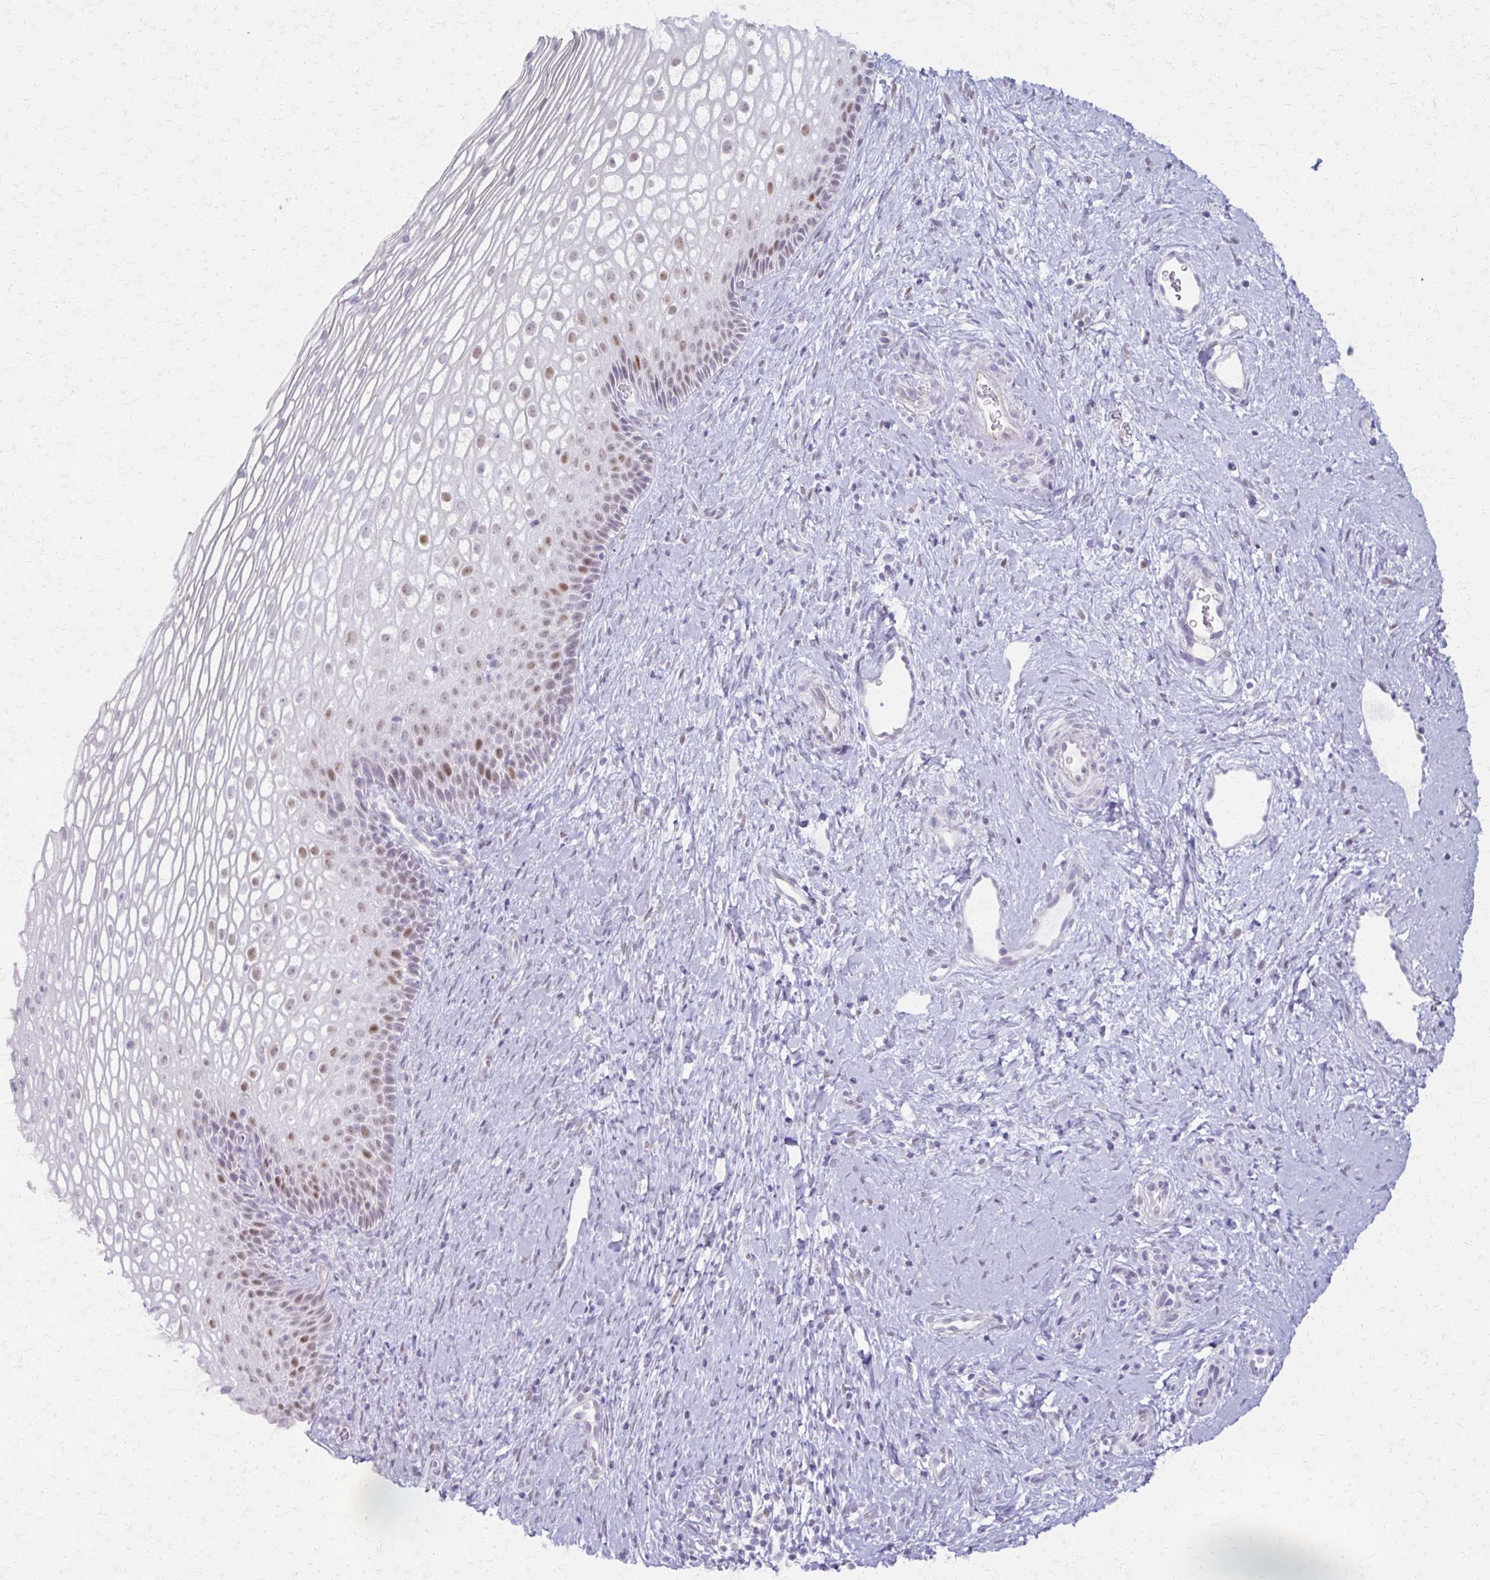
{"staining": {"intensity": "moderate", "quantity": "<25%", "location": "nuclear"}, "tissue": "cervix", "cell_type": "Squamous epithelial cells", "image_type": "normal", "snomed": [{"axis": "morphology", "description": "Normal tissue, NOS"}, {"axis": "topography", "description": "Cervix"}], "caption": "Immunohistochemistry (DAB (3,3'-diaminobenzidine)) staining of unremarkable human cervix reveals moderate nuclear protein expression in approximately <25% of squamous epithelial cells. (IHC, brightfield microscopy, high magnification).", "gene": "MORC4", "patient": {"sex": "female", "age": 34}}